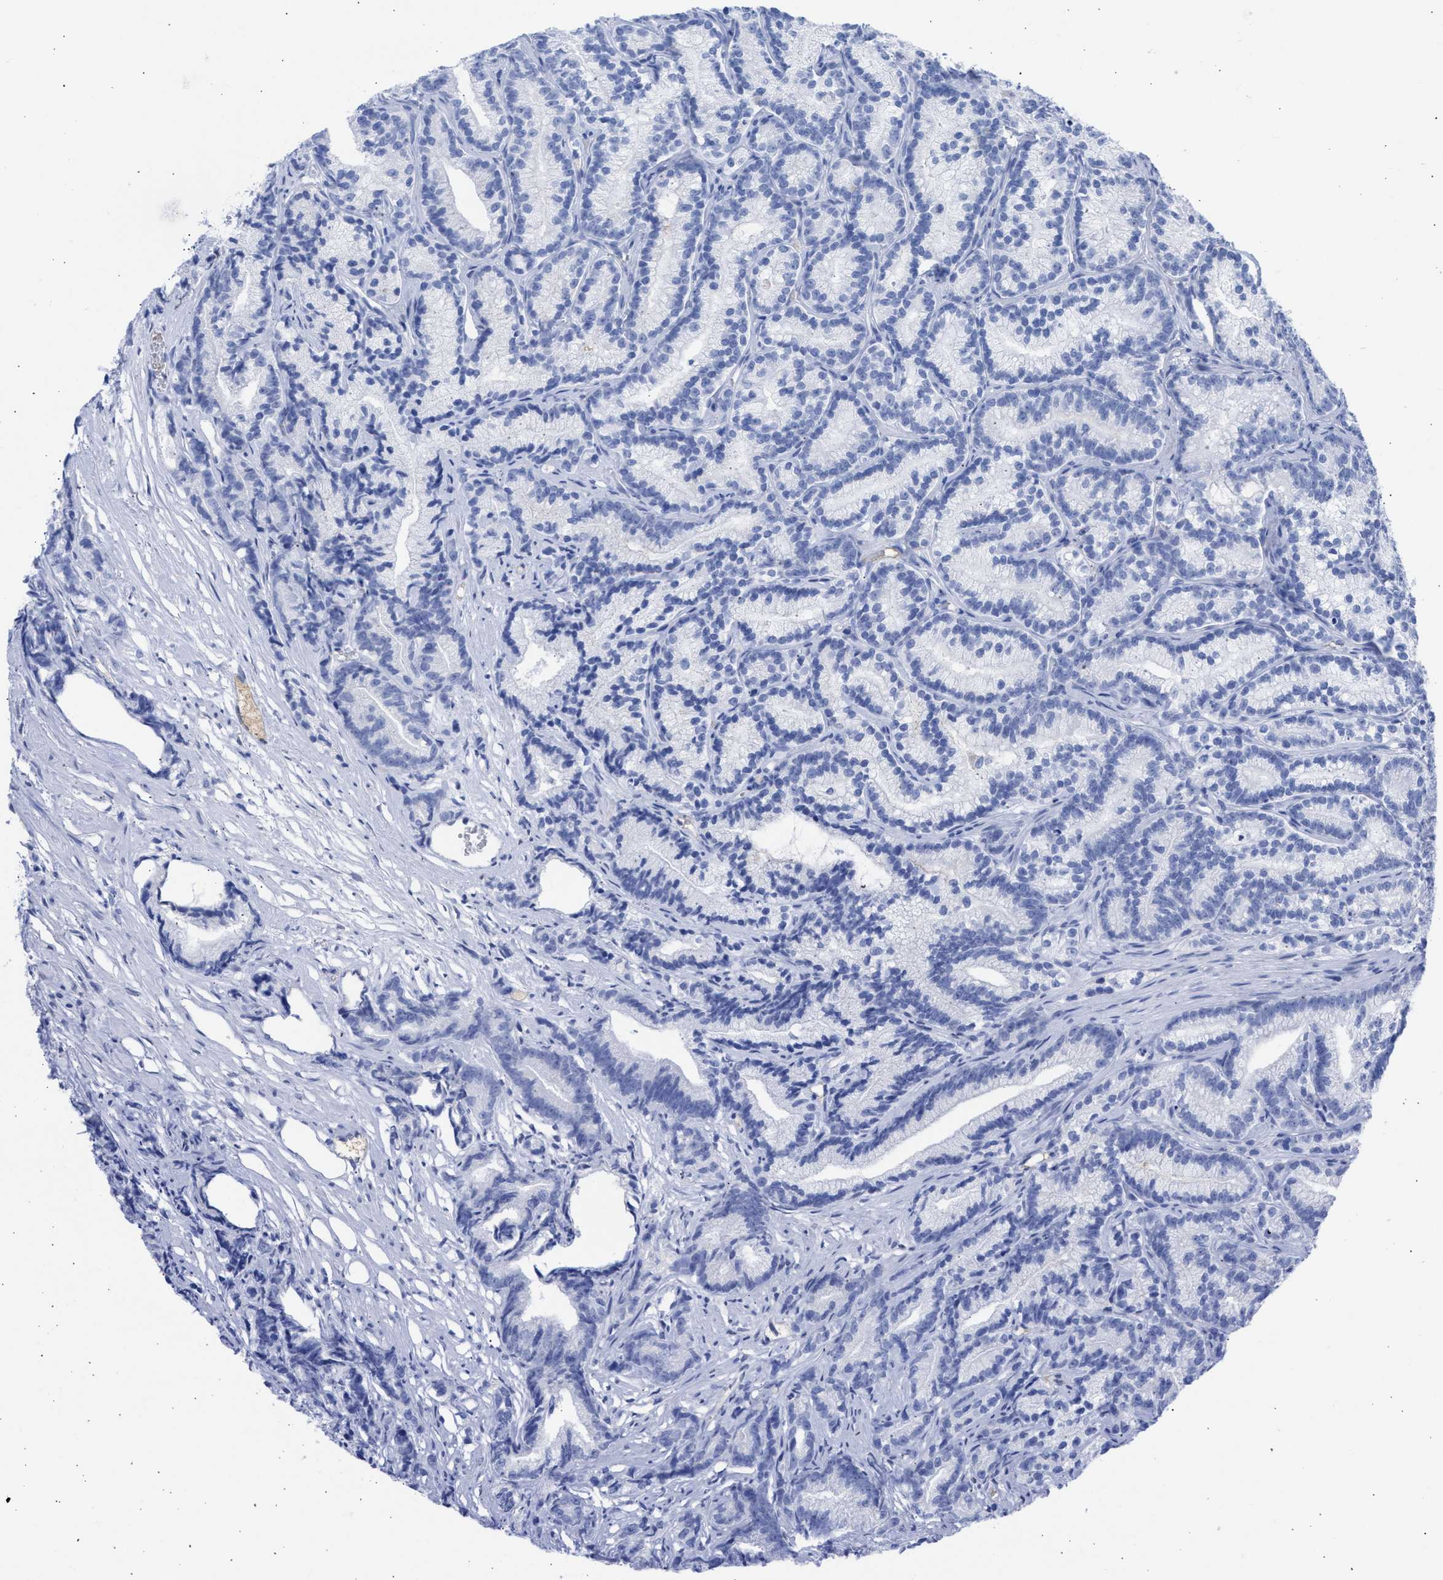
{"staining": {"intensity": "negative", "quantity": "none", "location": "none"}, "tissue": "prostate cancer", "cell_type": "Tumor cells", "image_type": "cancer", "snomed": [{"axis": "morphology", "description": "Adenocarcinoma, Low grade"}, {"axis": "topography", "description": "Prostate"}], "caption": "An IHC image of prostate cancer is shown. There is no staining in tumor cells of prostate cancer.", "gene": "RSPH1", "patient": {"sex": "male", "age": 89}}